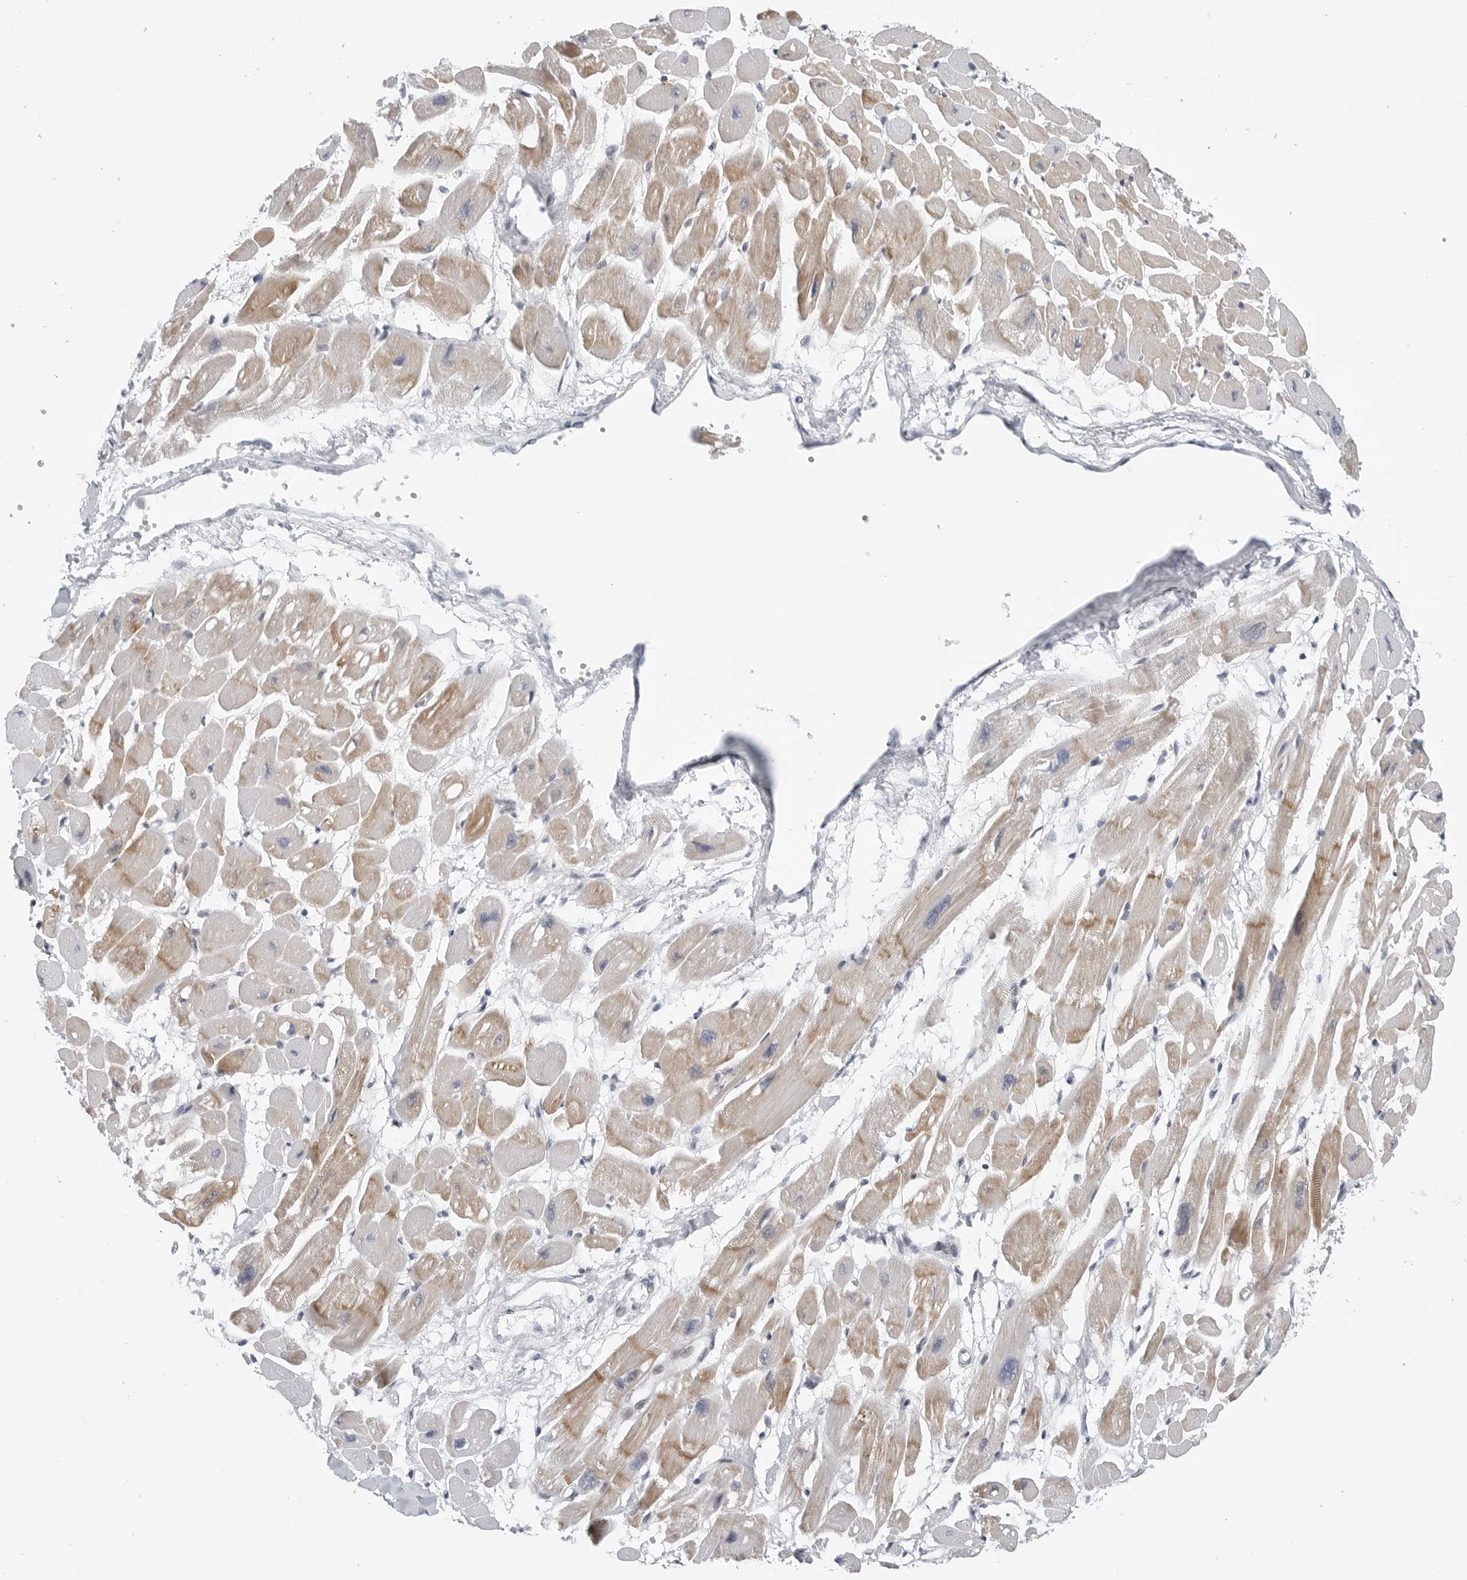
{"staining": {"intensity": "moderate", "quantity": ">75%", "location": "cytoplasmic/membranous"}, "tissue": "heart muscle", "cell_type": "Cardiomyocytes", "image_type": "normal", "snomed": [{"axis": "morphology", "description": "Normal tissue, NOS"}, {"axis": "topography", "description": "Heart"}], "caption": "A brown stain labels moderate cytoplasmic/membranous expression of a protein in cardiomyocytes of benign human heart muscle. Nuclei are stained in blue.", "gene": "FAM135B", "patient": {"sex": "female", "age": 54}}